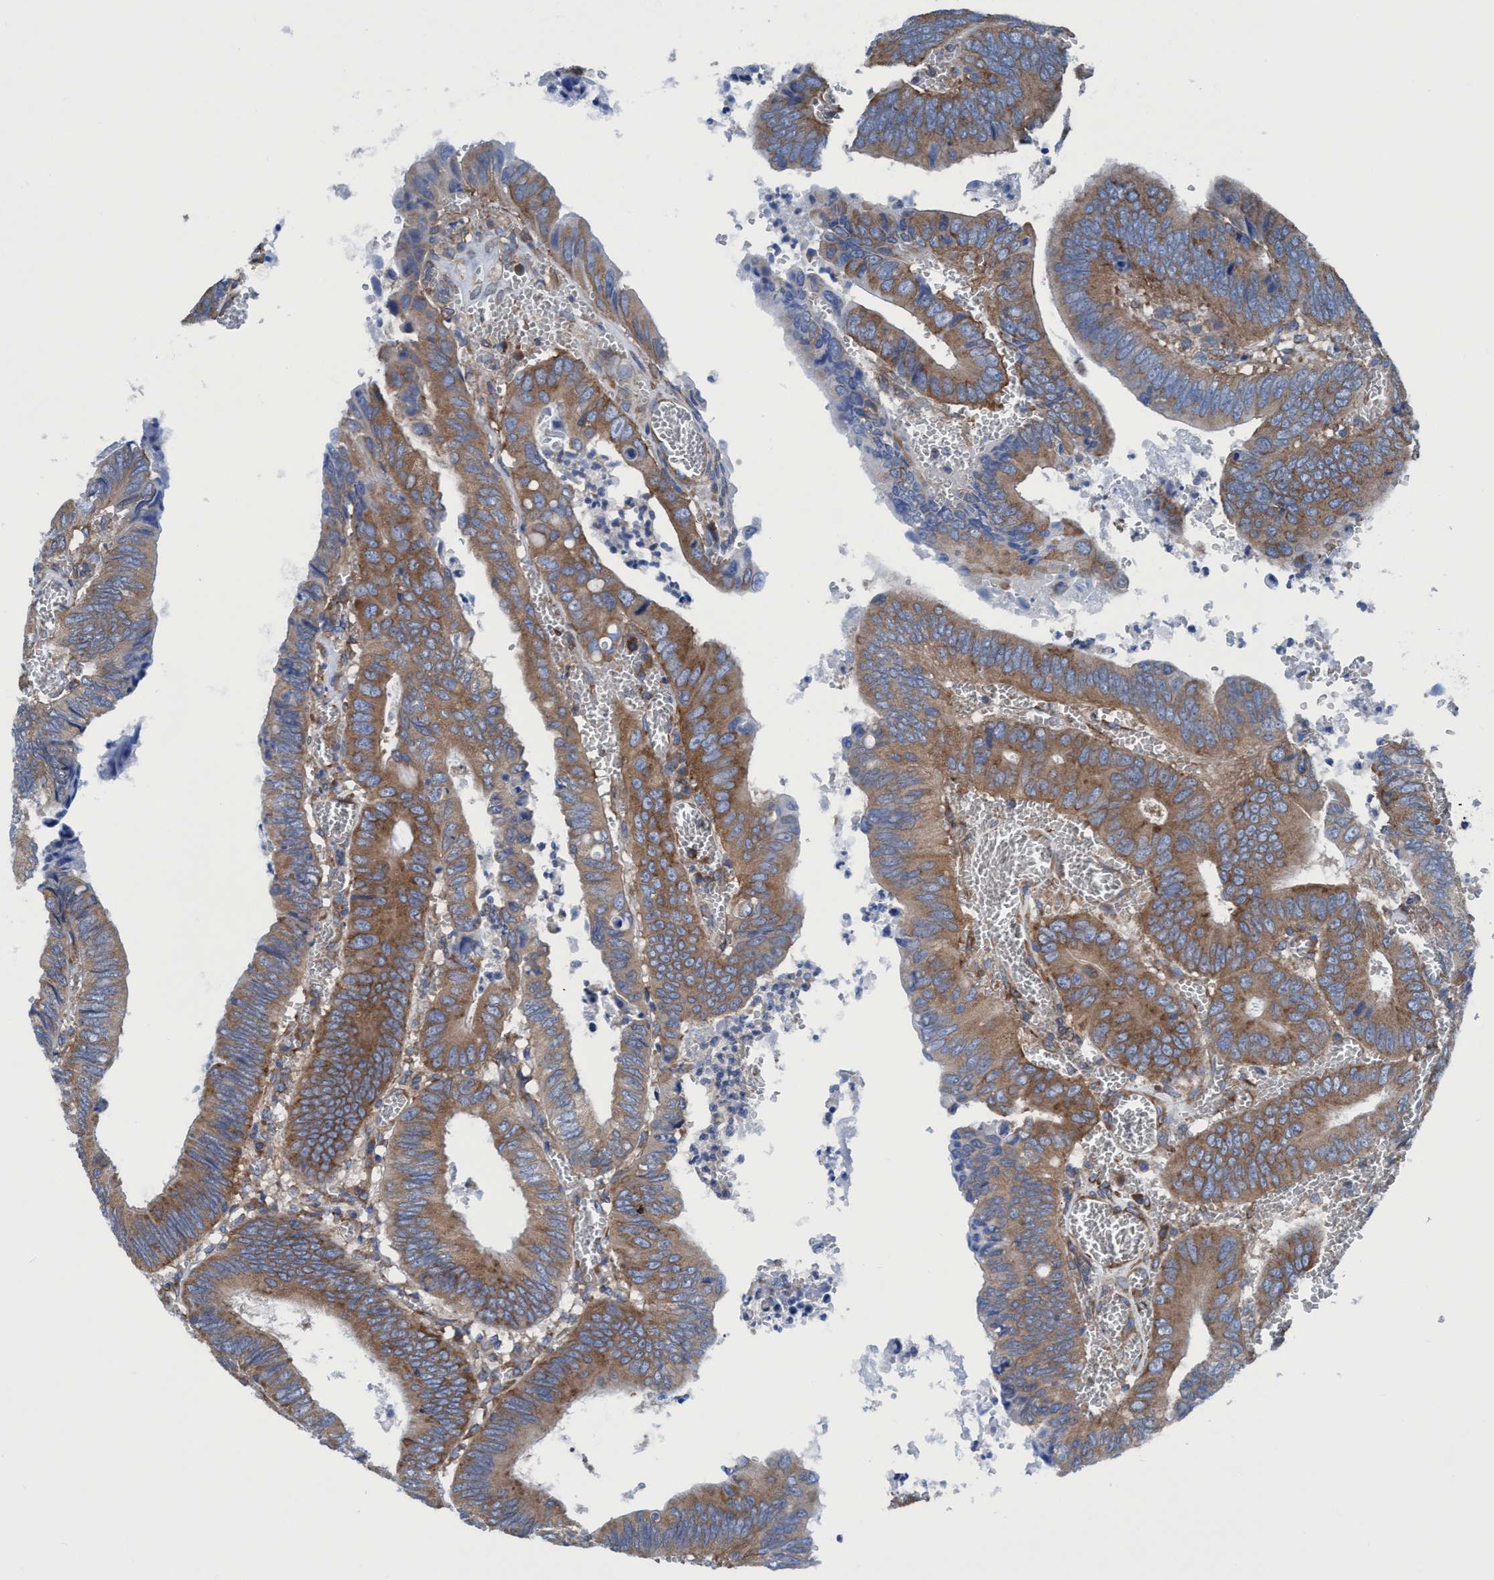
{"staining": {"intensity": "moderate", "quantity": ">75%", "location": "cytoplasmic/membranous"}, "tissue": "colorectal cancer", "cell_type": "Tumor cells", "image_type": "cancer", "snomed": [{"axis": "morphology", "description": "Inflammation, NOS"}, {"axis": "morphology", "description": "Adenocarcinoma, NOS"}, {"axis": "topography", "description": "Colon"}], "caption": "Human adenocarcinoma (colorectal) stained for a protein (brown) demonstrates moderate cytoplasmic/membranous positive staining in about >75% of tumor cells.", "gene": "NMT1", "patient": {"sex": "male", "age": 72}}